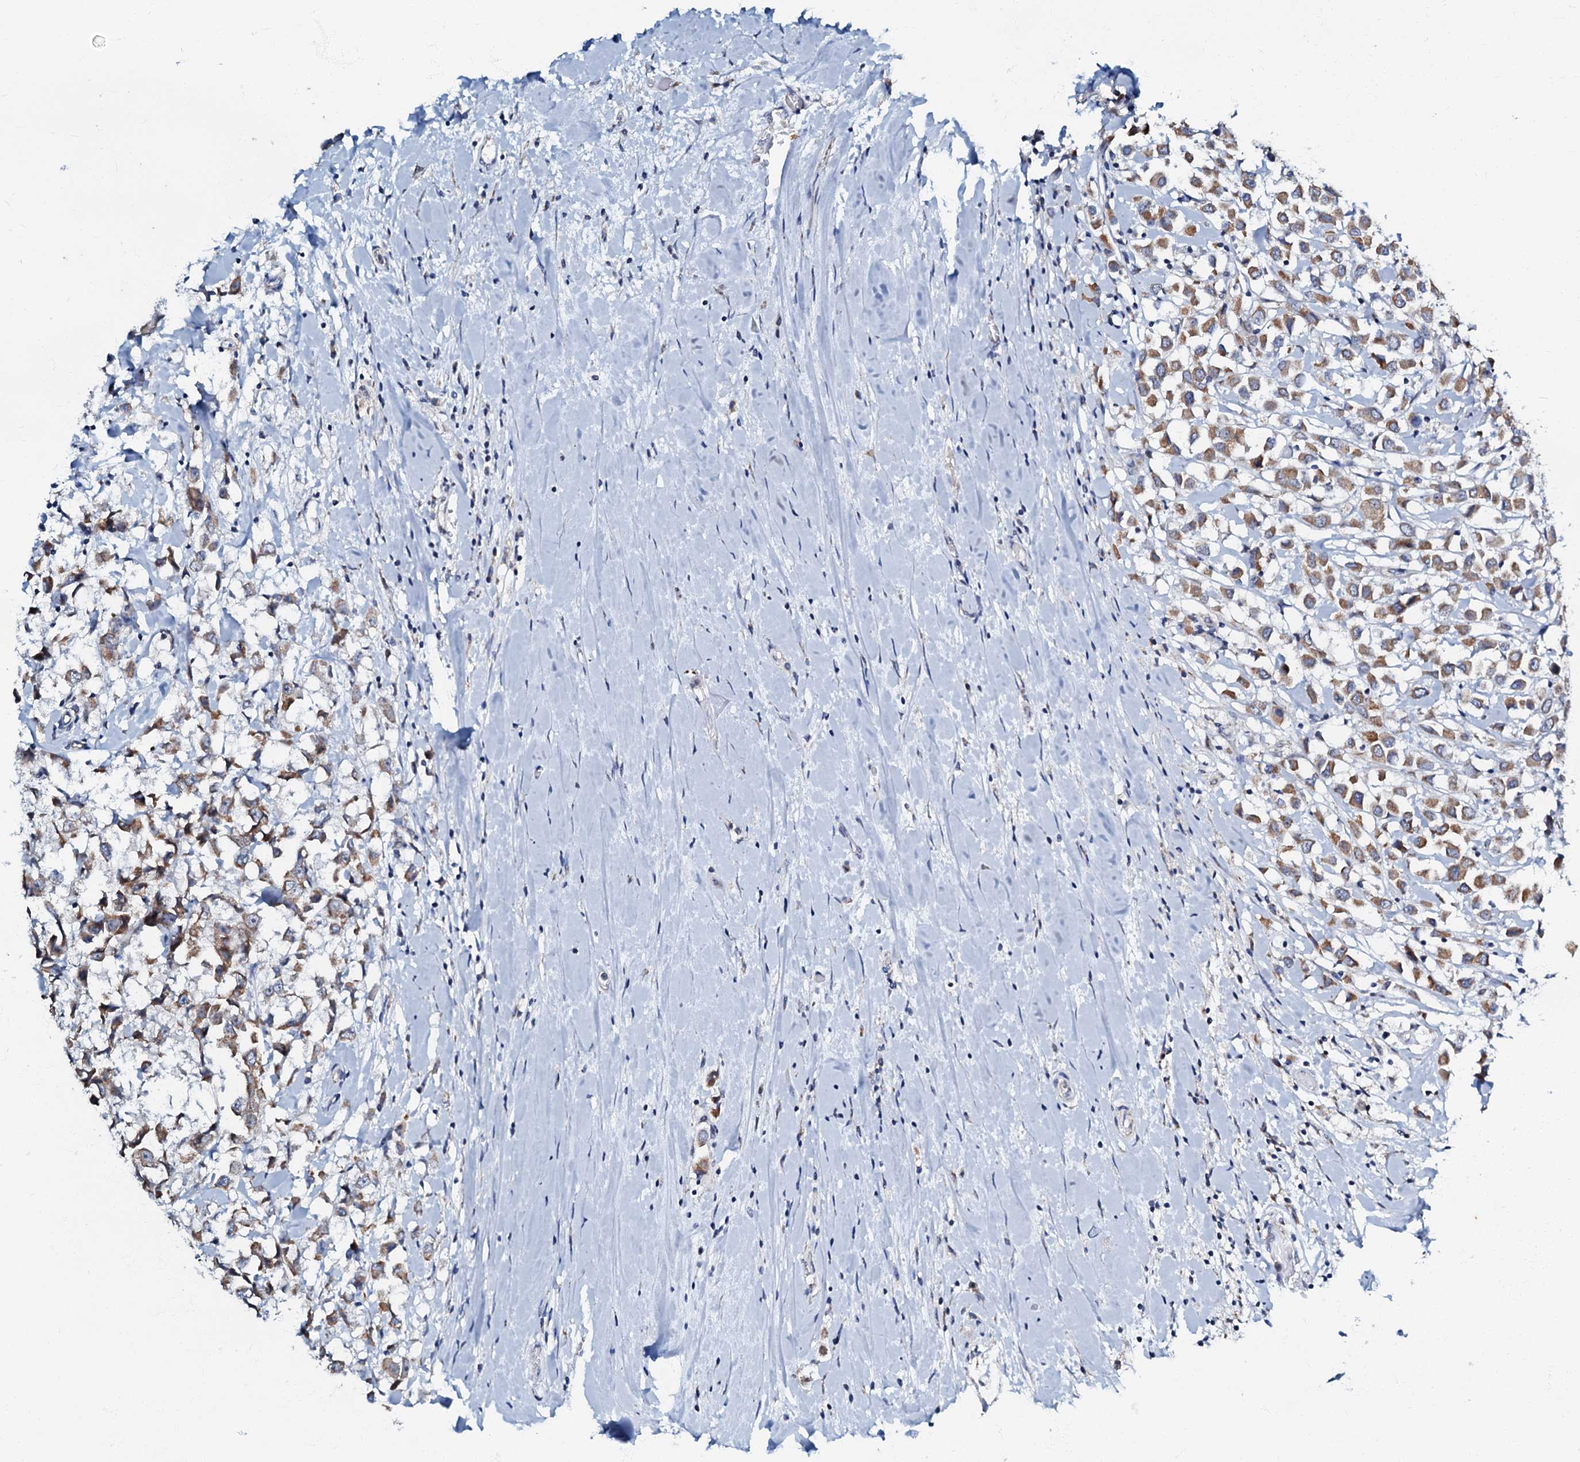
{"staining": {"intensity": "moderate", "quantity": ">75%", "location": "cytoplasmic/membranous"}, "tissue": "breast cancer", "cell_type": "Tumor cells", "image_type": "cancer", "snomed": [{"axis": "morphology", "description": "Duct carcinoma"}, {"axis": "topography", "description": "Breast"}], "caption": "Moderate cytoplasmic/membranous staining is present in about >75% of tumor cells in breast cancer.", "gene": "MRPL51", "patient": {"sex": "female", "age": 61}}